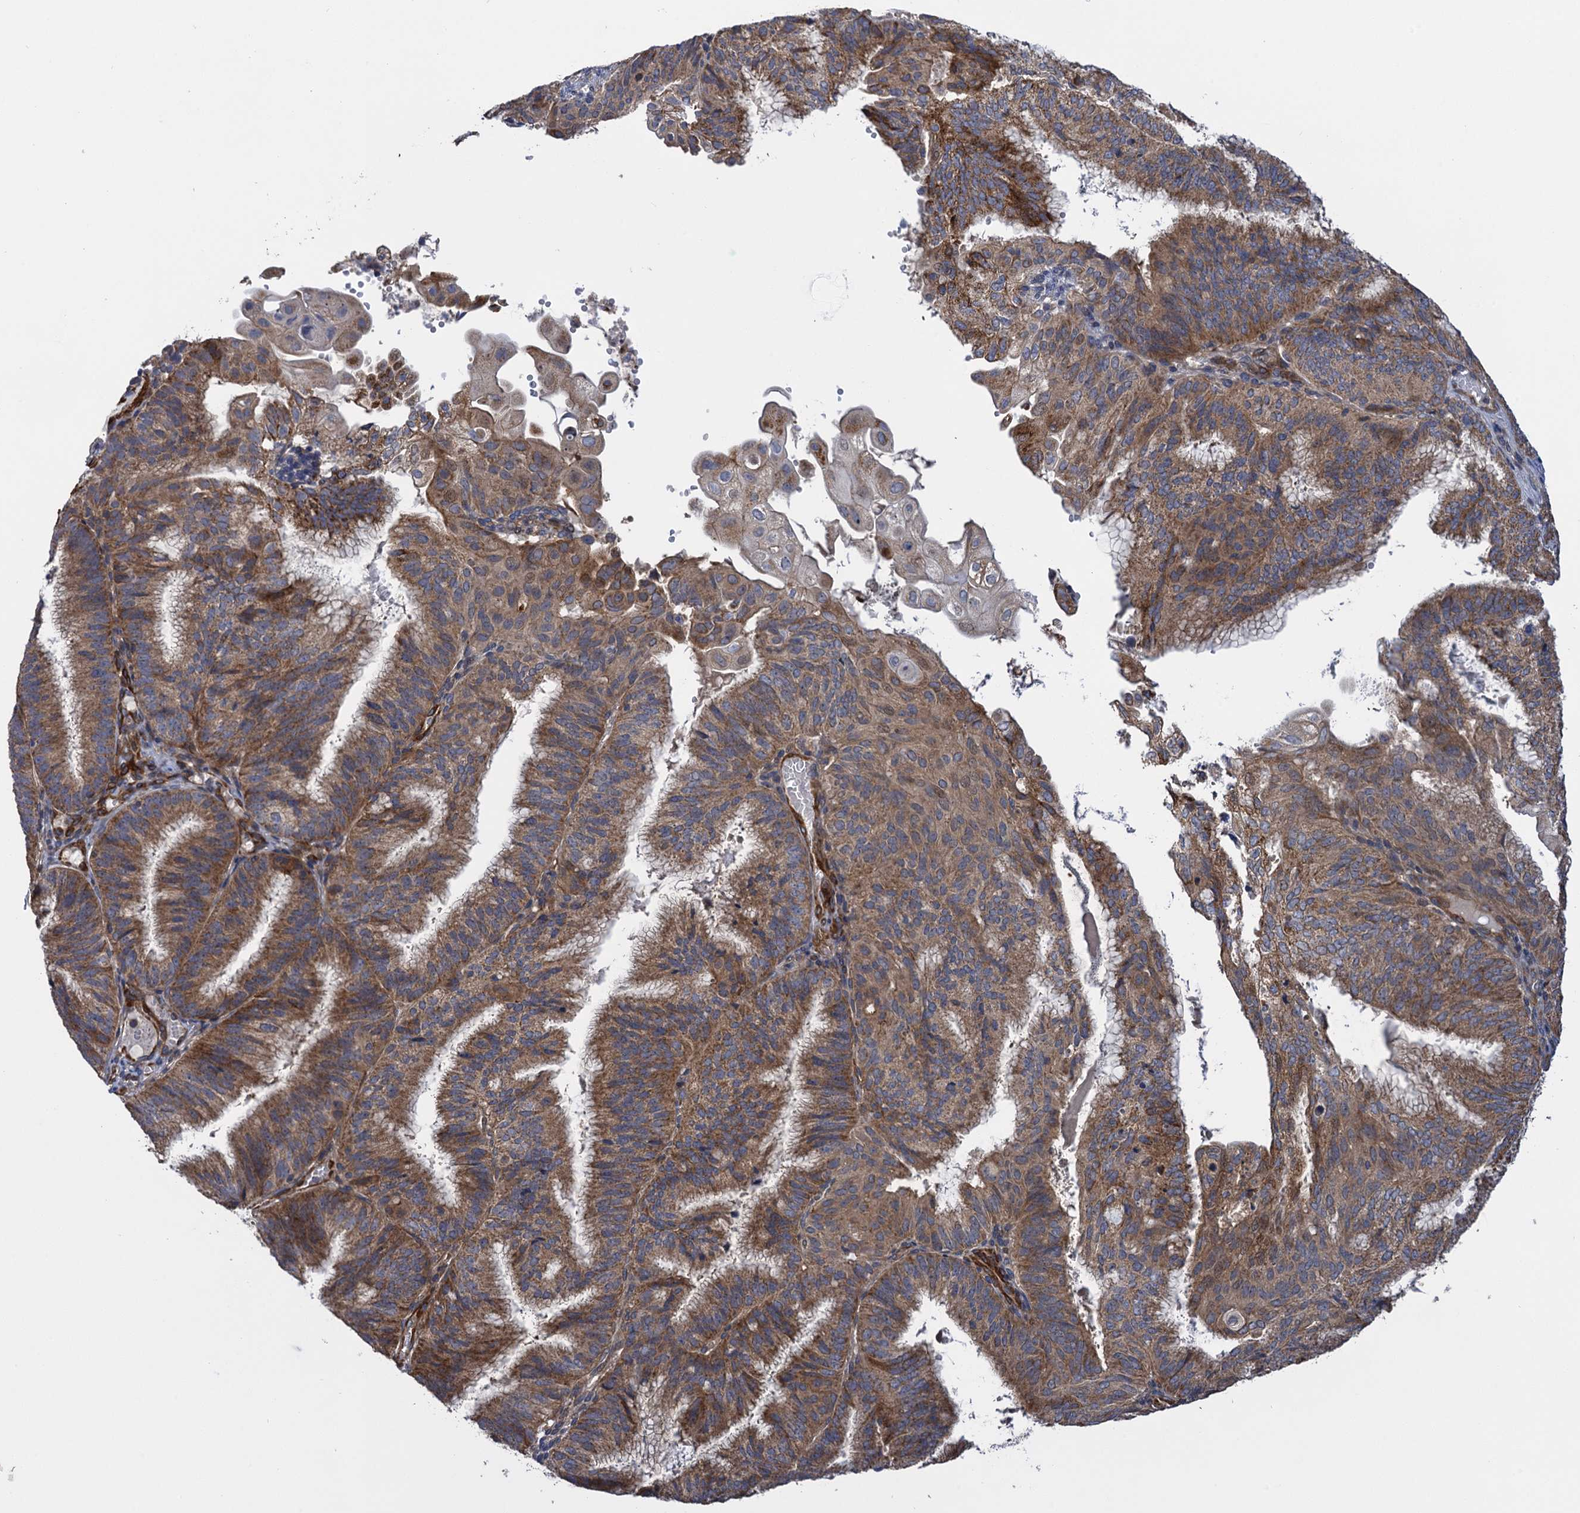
{"staining": {"intensity": "moderate", "quantity": ">75%", "location": "cytoplasmic/membranous"}, "tissue": "endometrial cancer", "cell_type": "Tumor cells", "image_type": "cancer", "snomed": [{"axis": "morphology", "description": "Adenocarcinoma, NOS"}, {"axis": "topography", "description": "Endometrium"}], "caption": "Immunohistochemistry (IHC) image of human adenocarcinoma (endometrial) stained for a protein (brown), which exhibits medium levels of moderate cytoplasmic/membranous positivity in approximately >75% of tumor cells.", "gene": "WDR88", "patient": {"sex": "female", "age": 49}}